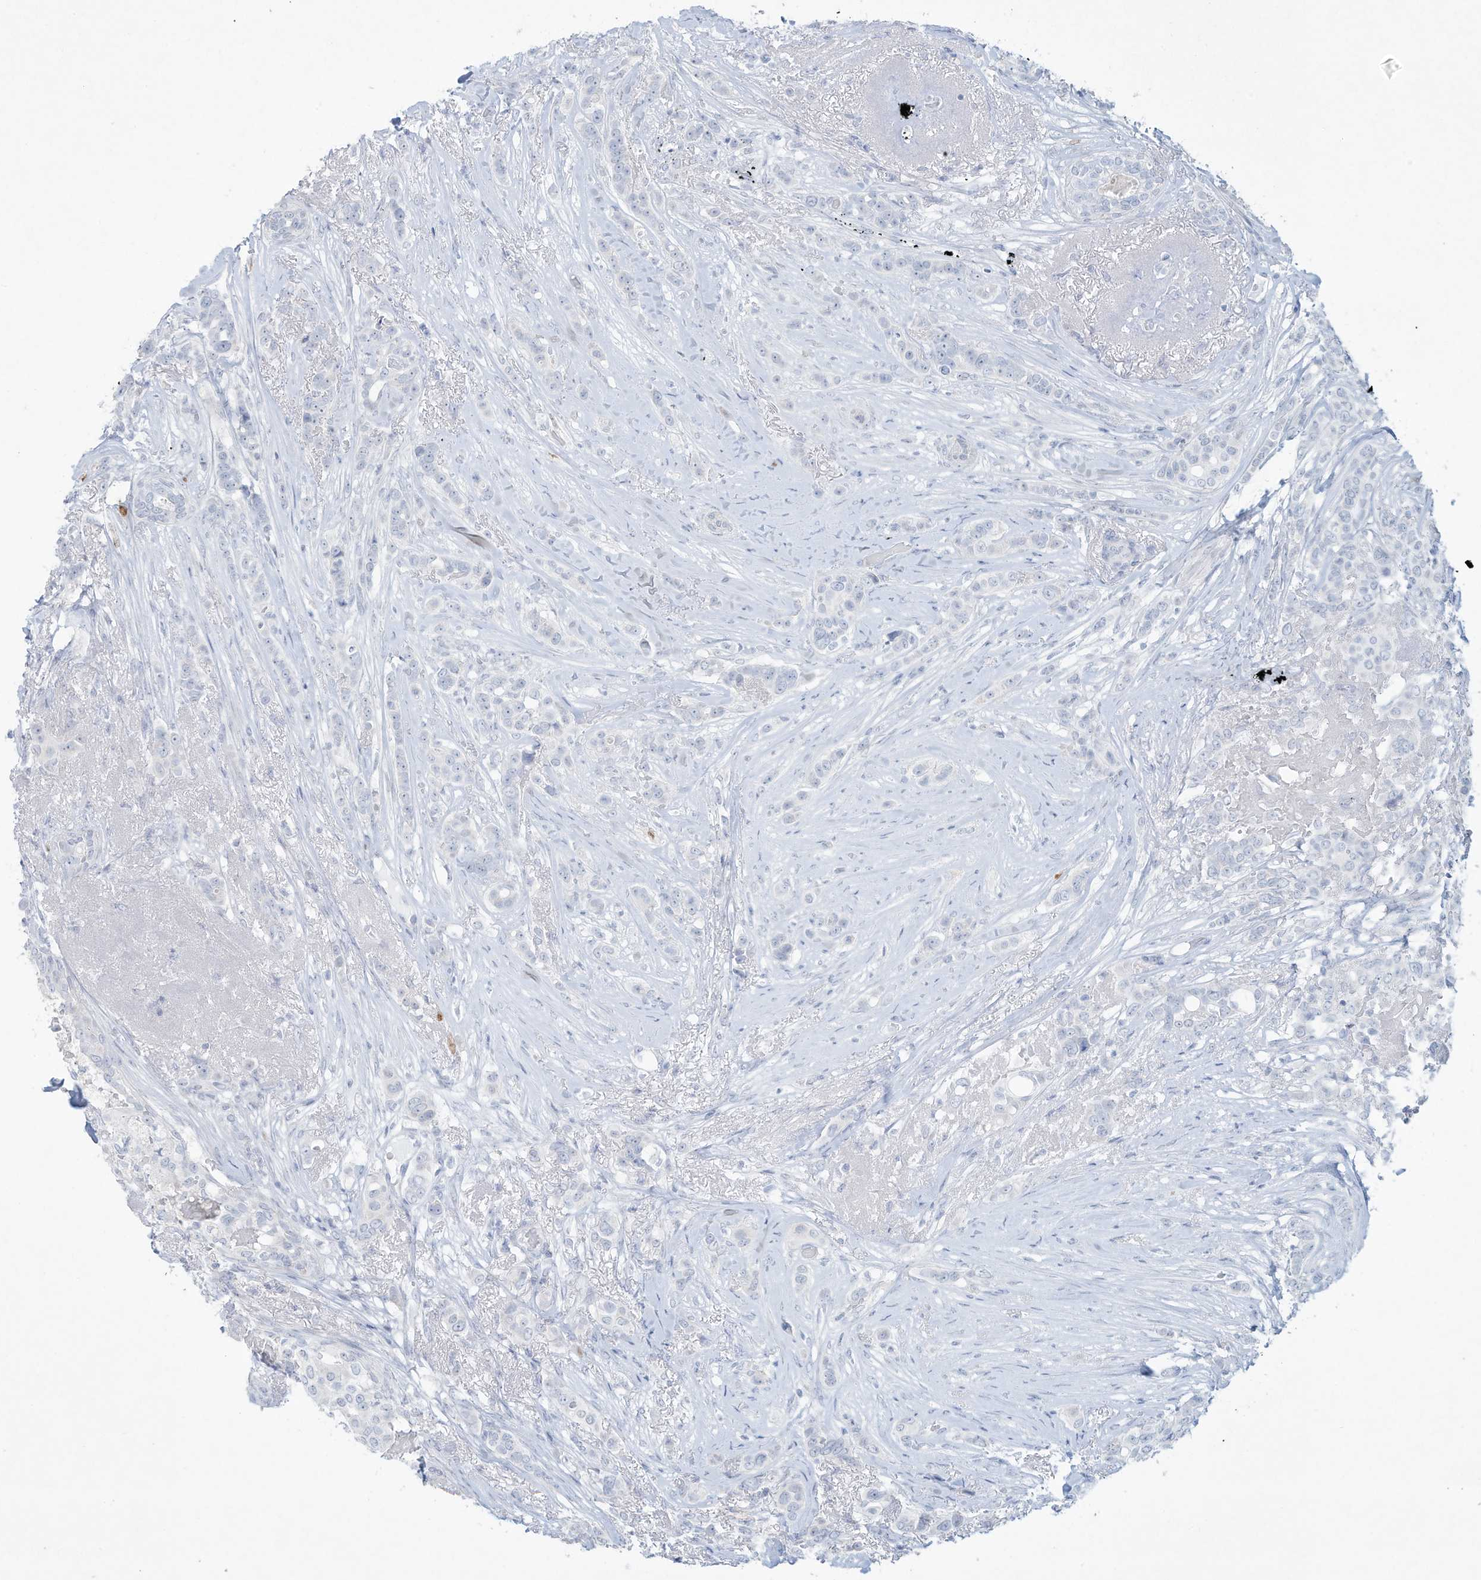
{"staining": {"intensity": "negative", "quantity": "none", "location": "none"}, "tissue": "breast cancer", "cell_type": "Tumor cells", "image_type": "cancer", "snomed": [{"axis": "morphology", "description": "Lobular carcinoma"}, {"axis": "topography", "description": "Breast"}], "caption": "IHC image of human breast cancer stained for a protein (brown), which reveals no positivity in tumor cells.", "gene": "PAX6", "patient": {"sex": "female", "age": 51}}